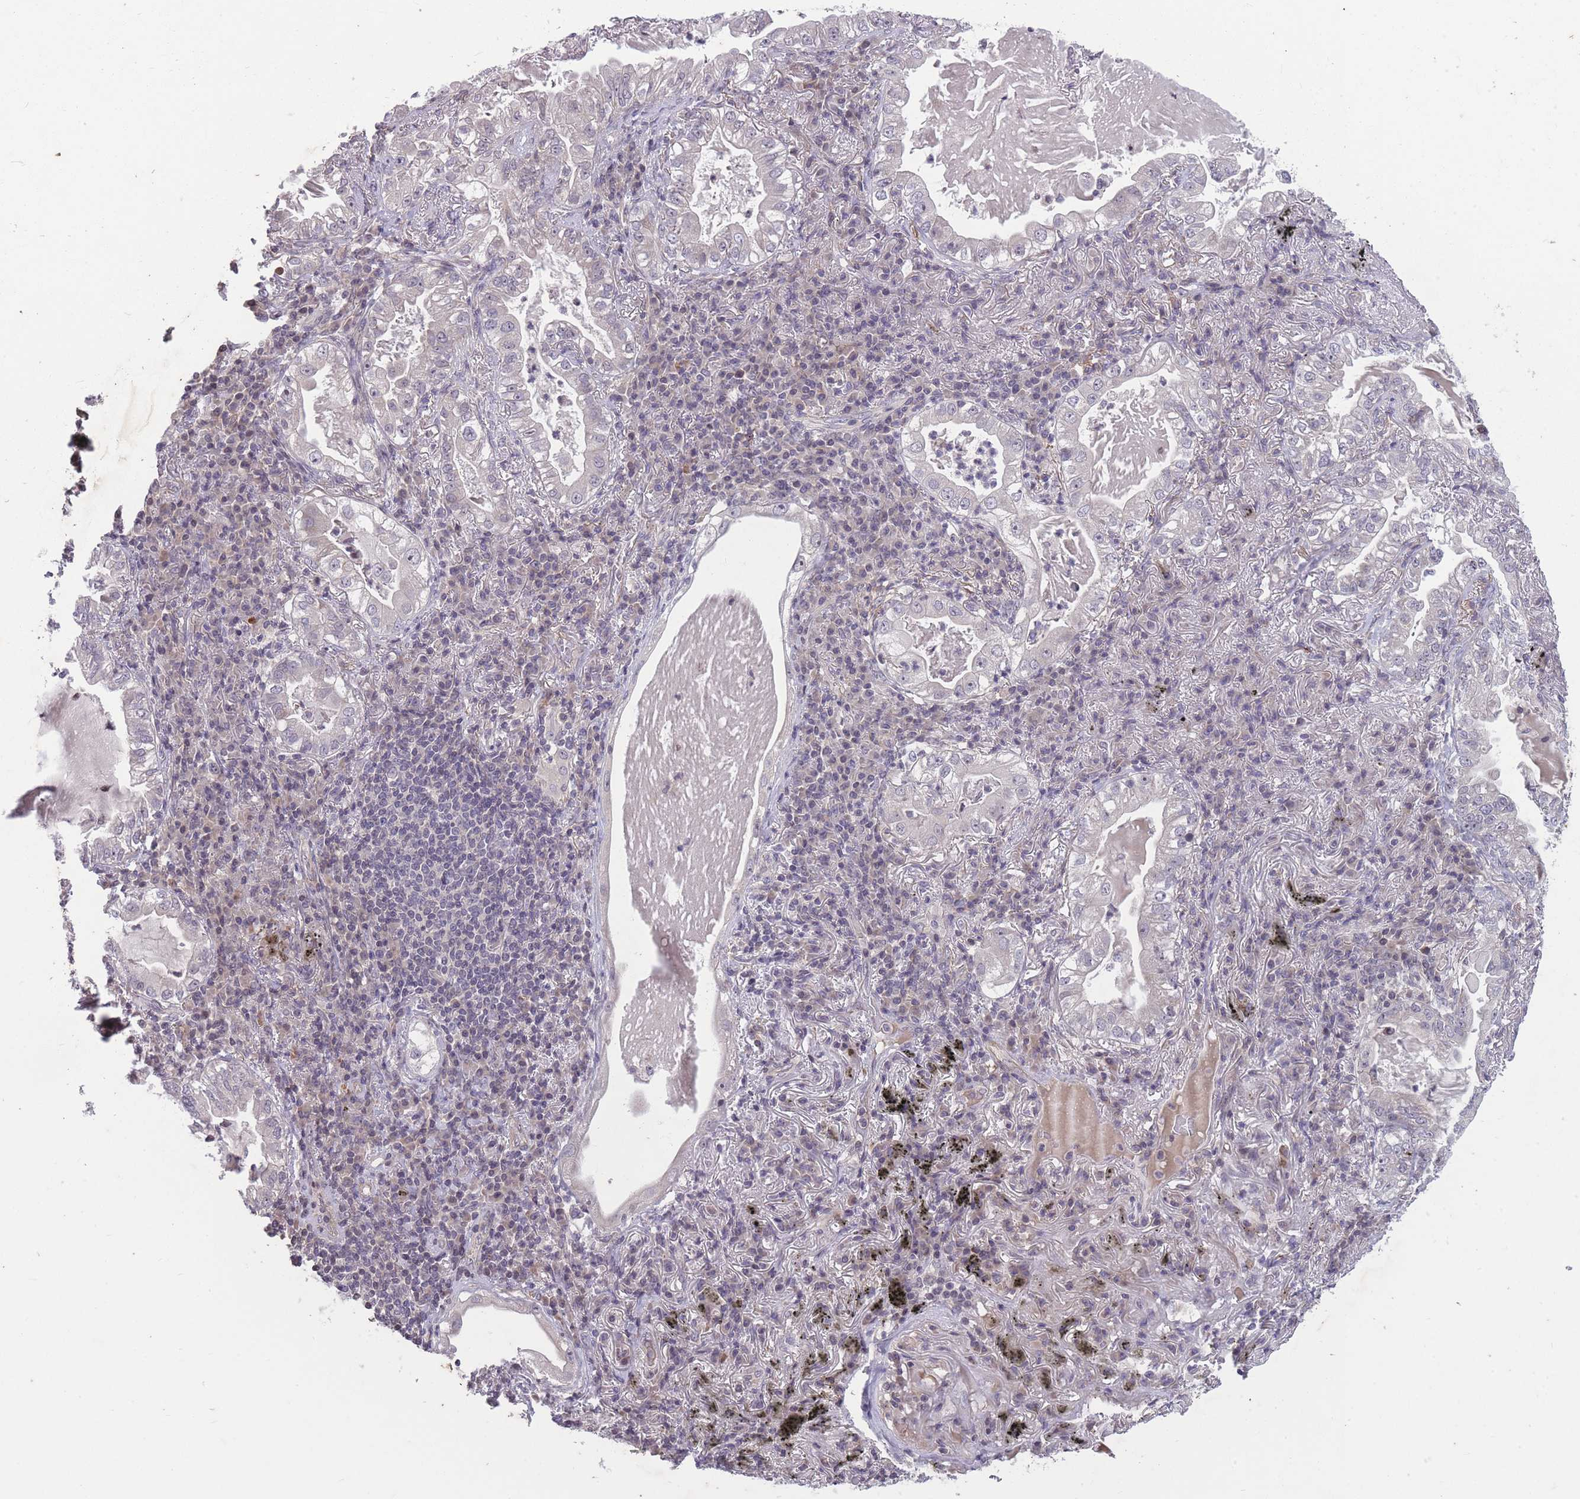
{"staining": {"intensity": "negative", "quantity": "none", "location": "none"}, "tissue": "lung cancer", "cell_type": "Tumor cells", "image_type": "cancer", "snomed": [{"axis": "morphology", "description": "Adenocarcinoma, NOS"}, {"axis": "topography", "description": "Lung"}], "caption": "Immunohistochemistry photomicrograph of lung cancer stained for a protein (brown), which demonstrates no positivity in tumor cells. The staining was performed using DAB to visualize the protein expression in brown, while the nuclei were stained in blue with hematoxylin (Magnification: 20x).", "gene": "GGT5", "patient": {"sex": "female", "age": 73}}